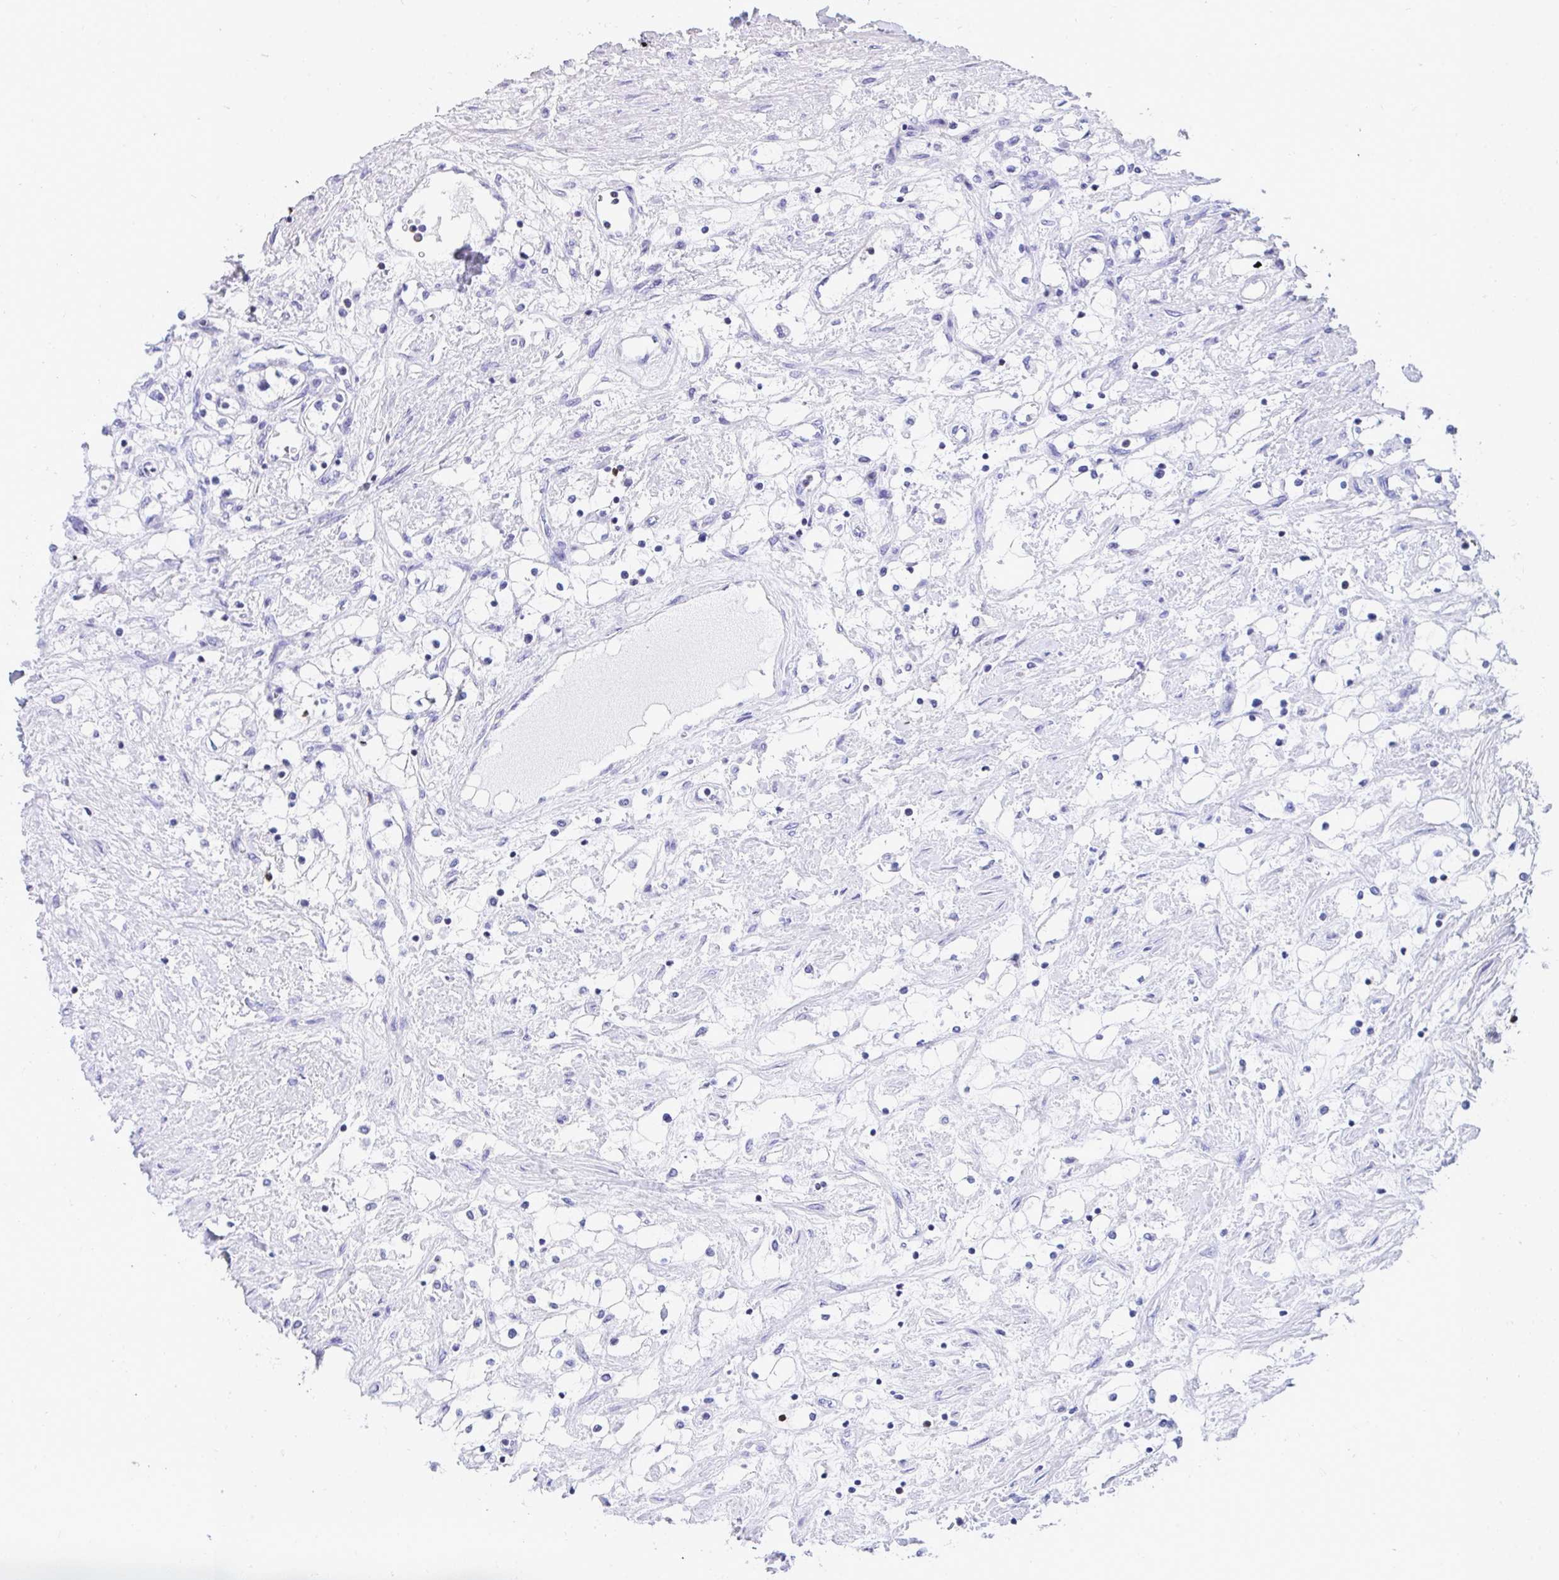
{"staining": {"intensity": "negative", "quantity": "none", "location": "none"}, "tissue": "renal cancer", "cell_type": "Tumor cells", "image_type": "cancer", "snomed": [{"axis": "morphology", "description": "Adenocarcinoma, NOS"}, {"axis": "topography", "description": "Kidney"}], "caption": "A high-resolution image shows immunohistochemistry (IHC) staining of renal cancer, which shows no significant positivity in tumor cells.", "gene": "CD7", "patient": {"sex": "male", "age": 68}}